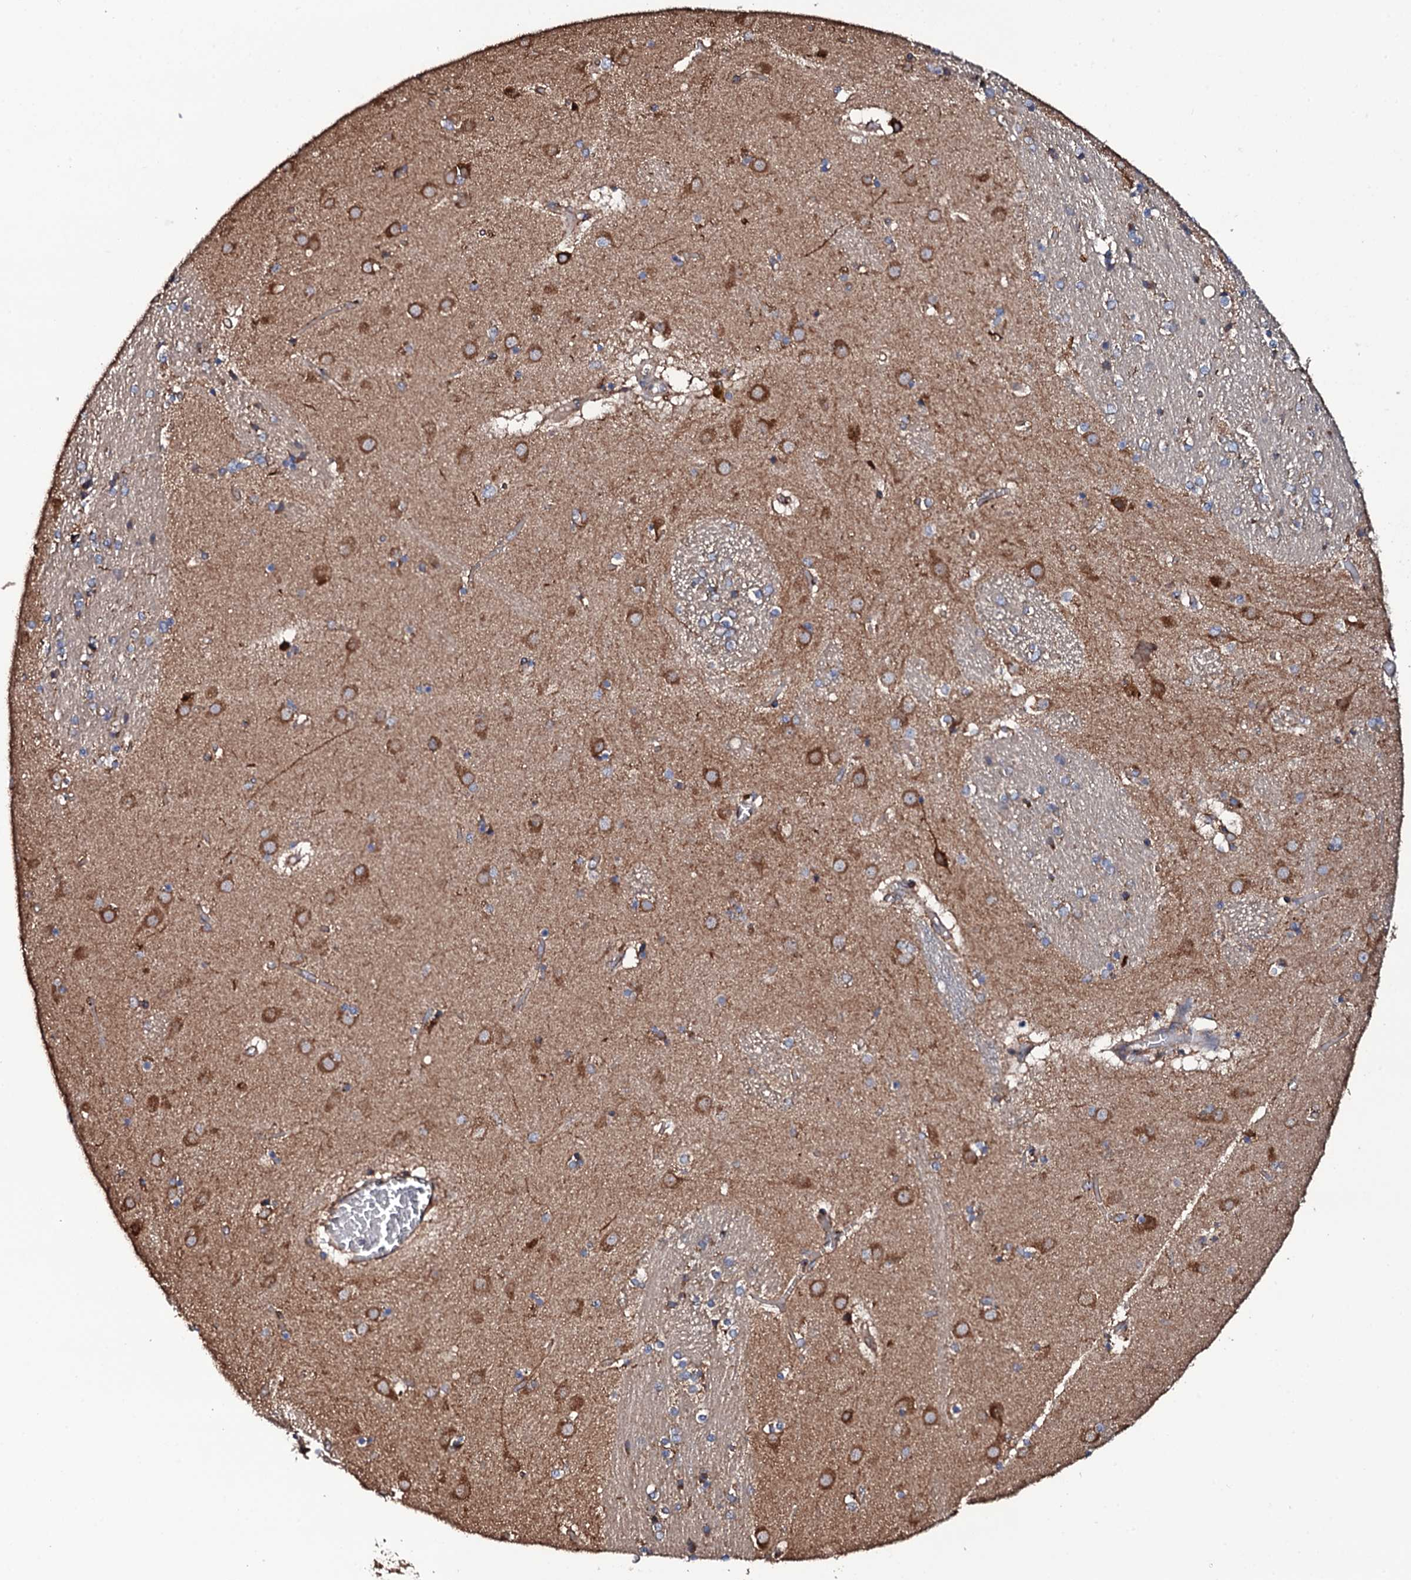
{"staining": {"intensity": "moderate", "quantity": "<25%", "location": "cytoplasmic/membranous"}, "tissue": "caudate", "cell_type": "Glial cells", "image_type": "normal", "snomed": [{"axis": "morphology", "description": "Normal tissue, NOS"}, {"axis": "topography", "description": "Lateral ventricle wall"}], "caption": "This micrograph reveals immunohistochemistry (IHC) staining of benign caudate, with low moderate cytoplasmic/membranous expression in about <25% of glial cells.", "gene": "RAB12", "patient": {"sex": "male", "age": 70}}